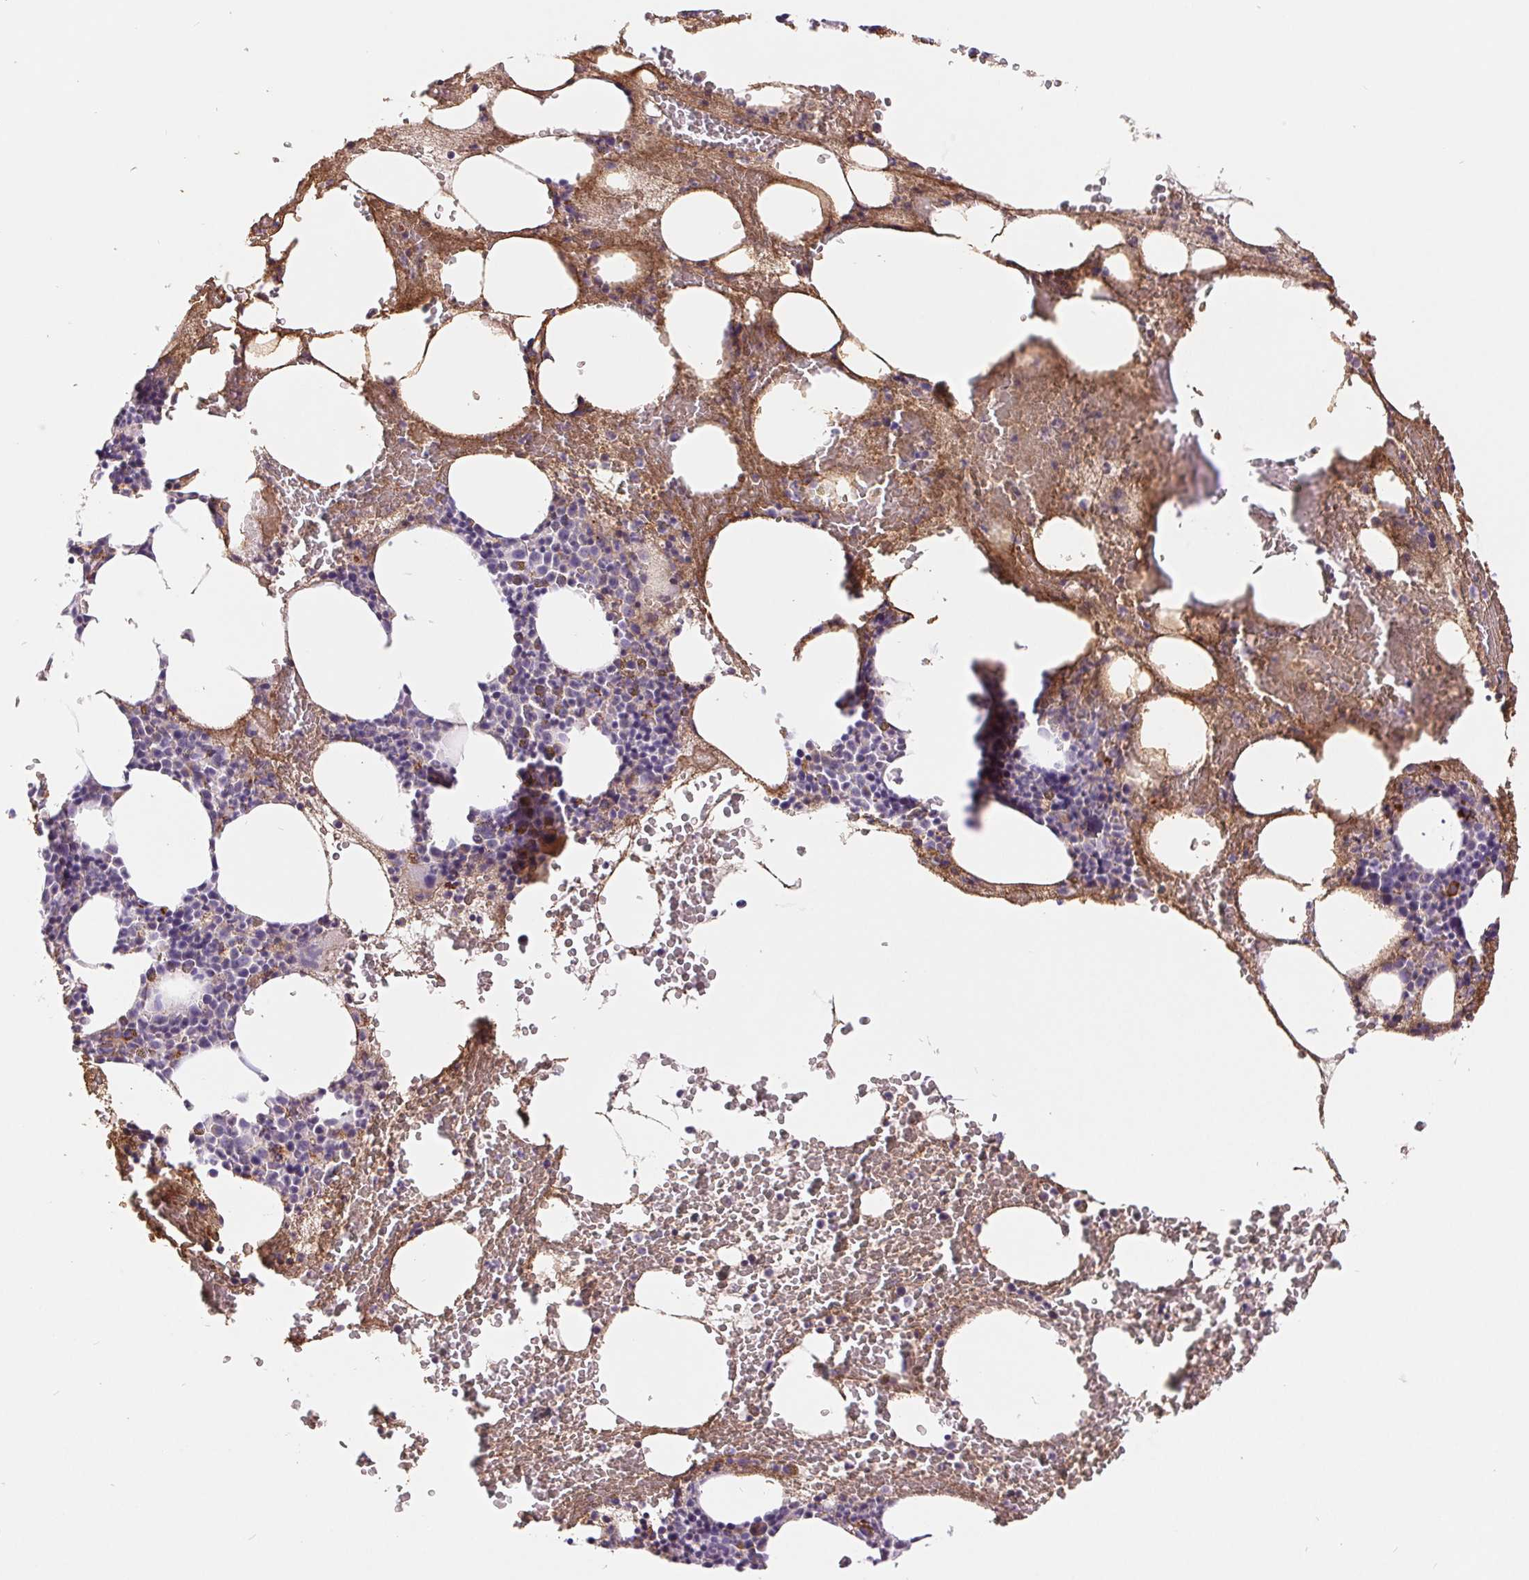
{"staining": {"intensity": "moderate", "quantity": "<25%", "location": "cytoplasmic/membranous"}, "tissue": "bone marrow", "cell_type": "Hematopoietic cells", "image_type": "normal", "snomed": [{"axis": "morphology", "description": "Normal tissue, NOS"}, {"axis": "topography", "description": "Bone marrow"}], "caption": "Protein staining of unremarkable bone marrow displays moderate cytoplasmic/membranous staining in about <25% of hematopoietic cells.", "gene": "EMC6", "patient": {"sex": "male", "age": 89}}